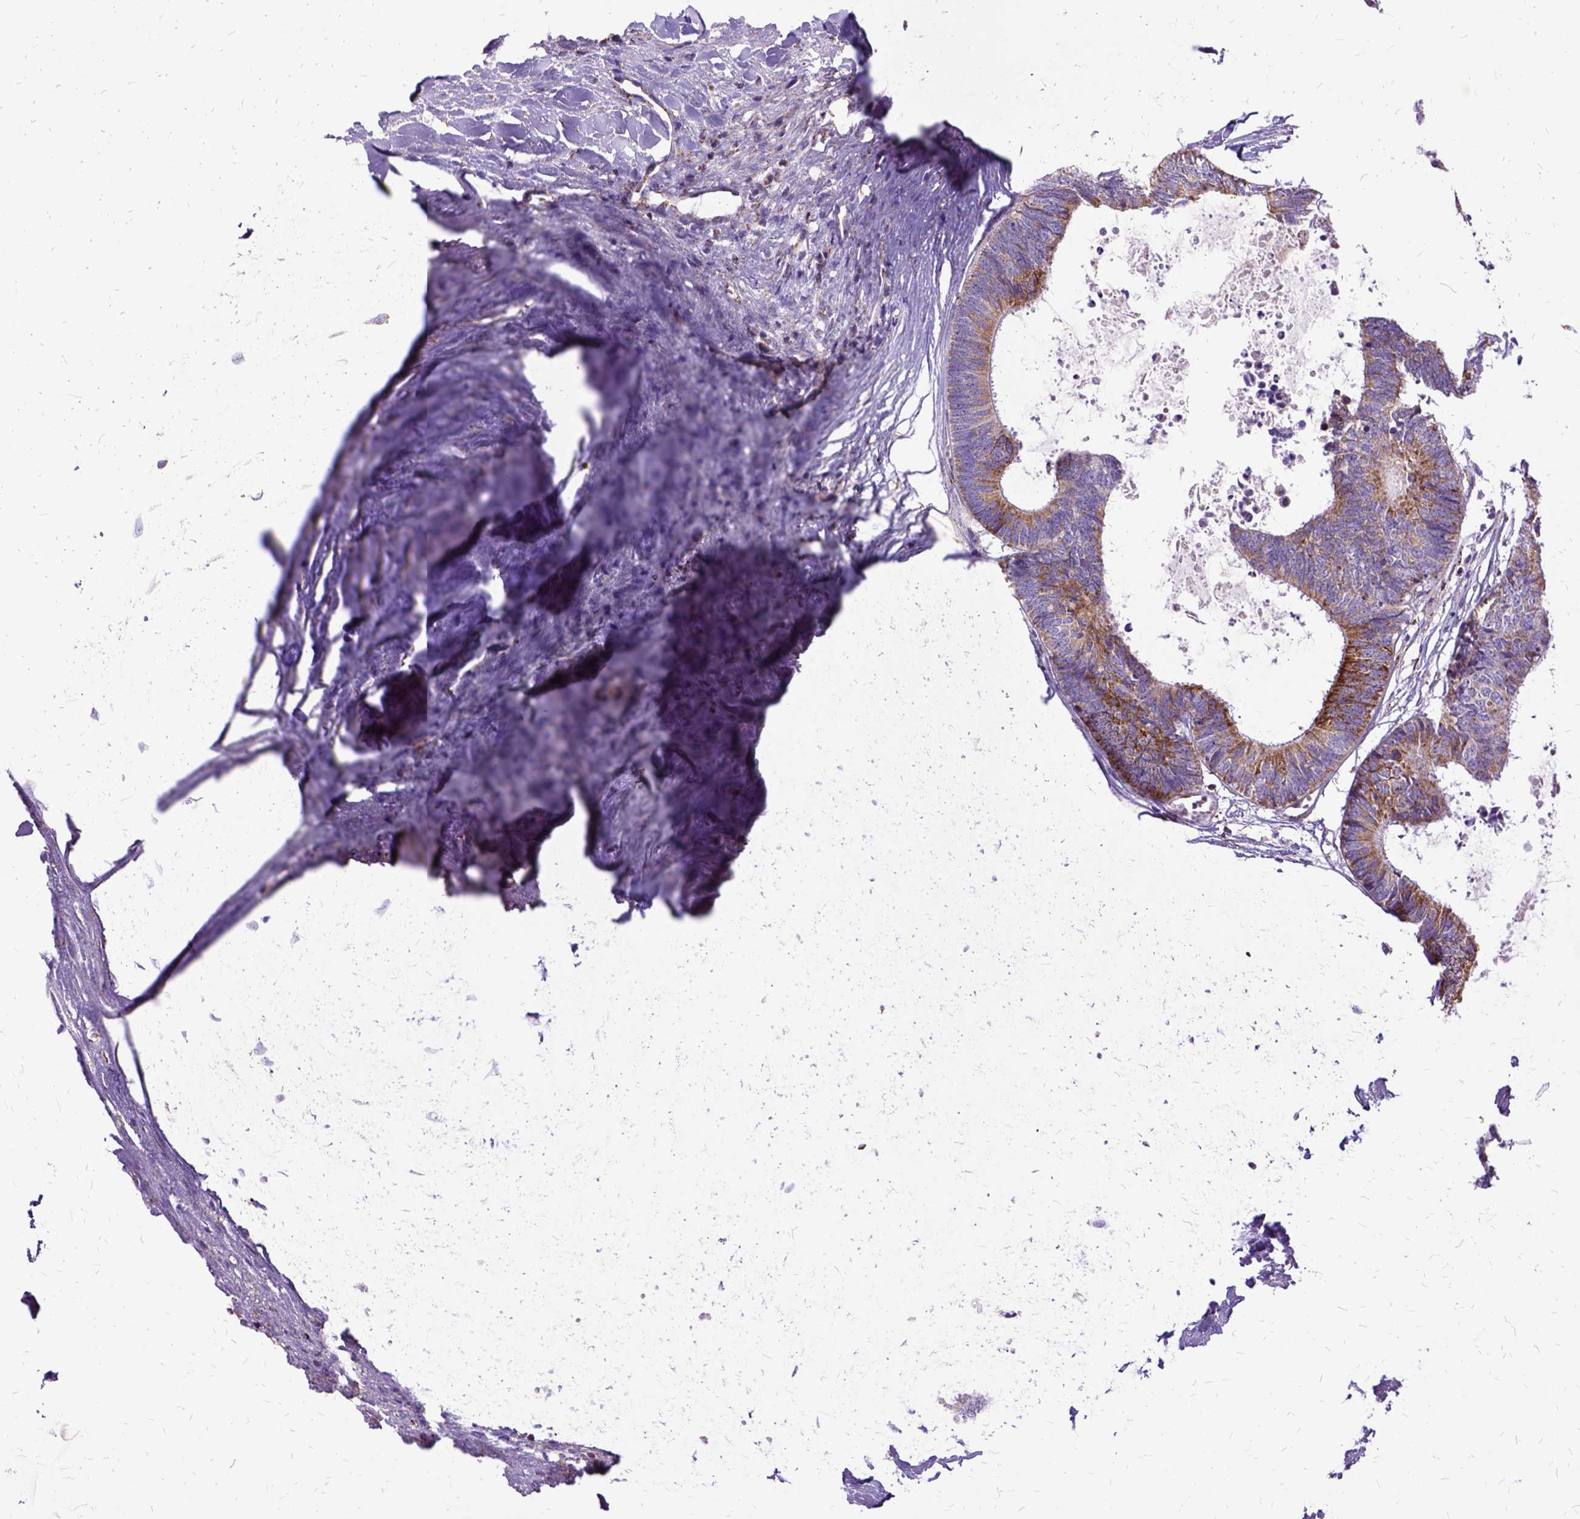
{"staining": {"intensity": "moderate", "quantity": "25%-75%", "location": "cytoplasmic/membranous"}, "tissue": "colorectal cancer", "cell_type": "Tumor cells", "image_type": "cancer", "snomed": [{"axis": "morphology", "description": "Adenocarcinoma, NOS"}, {"axis": "topography", "description": "Colon"}, {"axis": "topography", "description": "Rectum"}], "caption": "Immunohistochemistry (DAB) staining of colorectal adenocarcinoma exhibits moderate cytoplasmic/membranous protein expression in about 25%-75% of tumor cells.", "gene": "OXCT1", "patient": {"sex": "male", "age": 57}}